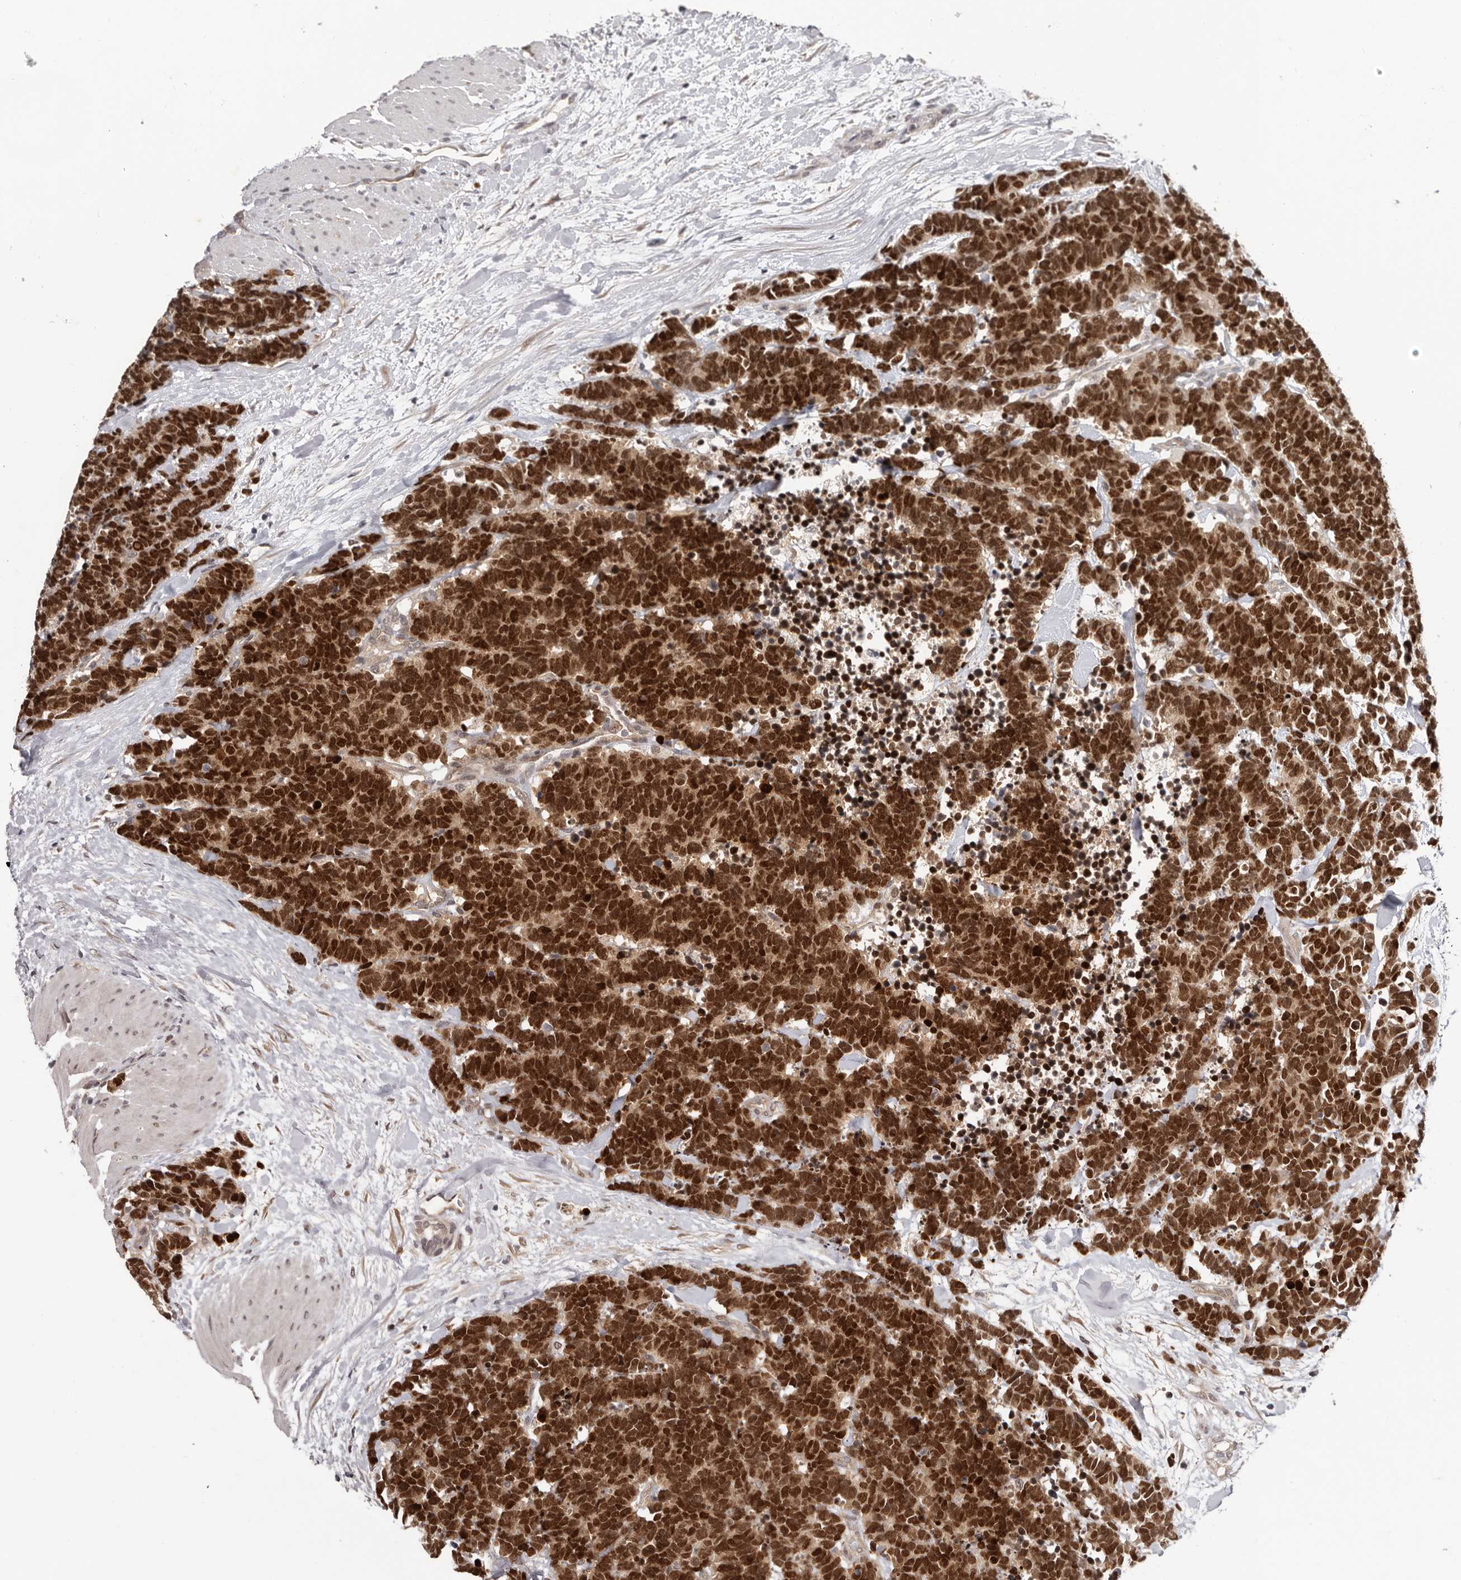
{"staining": {"intensity": "strong", "quantity": ">75%", "location": "cytoplasmic/membranous,nuclear"}, "tissue": "carcinoid", "cell_type": "Tumor cells", "image_type": "cancer", "snomed": [{"axis": "morphology", "description": "Carcinoma, NOS"}, {"axis": "morphology", "description": "Carcinoid, malignant, NOS"}, {"axis": "topography", "description": "Urinary bladder"}], "caption": "Malignant carcinoid stained for a protein displays strong cytoplasmic/membranous and nuclear positivity in tumor cells.", "gene": "TBX5", "patient": {"sex": "male", "age": 57}}